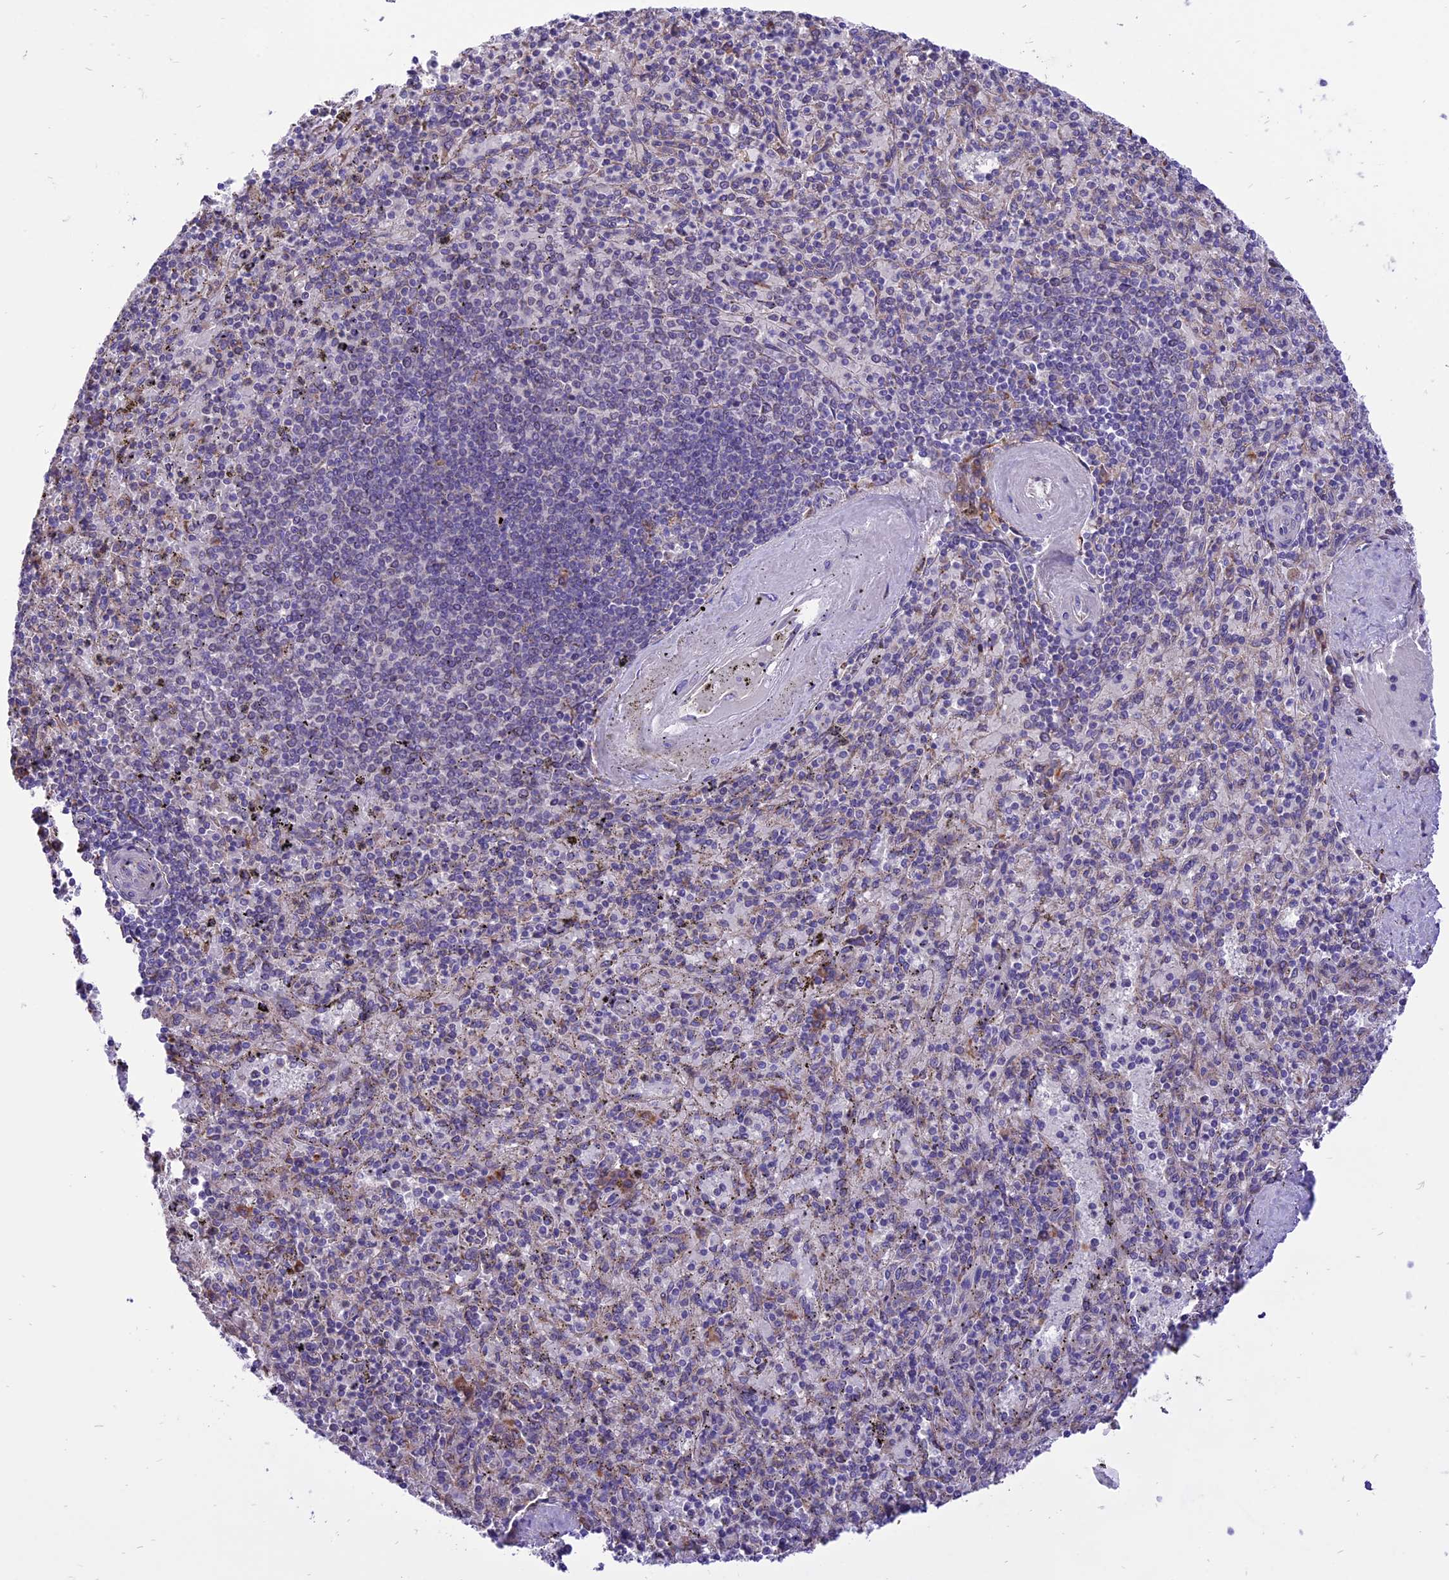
{"staining": {"intensity": "negative", "quantity": "none", "location": "none"}, "tissue": "spleen", "cell_type": "Cells in red pulp", "image_type": "normal", "snomed": [{"axis": "morphology", "description": "Normal tissue, NOS"}, {"axis": "topography", "description": "Spleen"}], "caption": "IHC histopathology image of normal spleen: human spleen stained with DAB shows no significant protein expression in cells in red pulp.", "gene": "ARMCX6", "patient": {"sex": "male", "age": 82}}